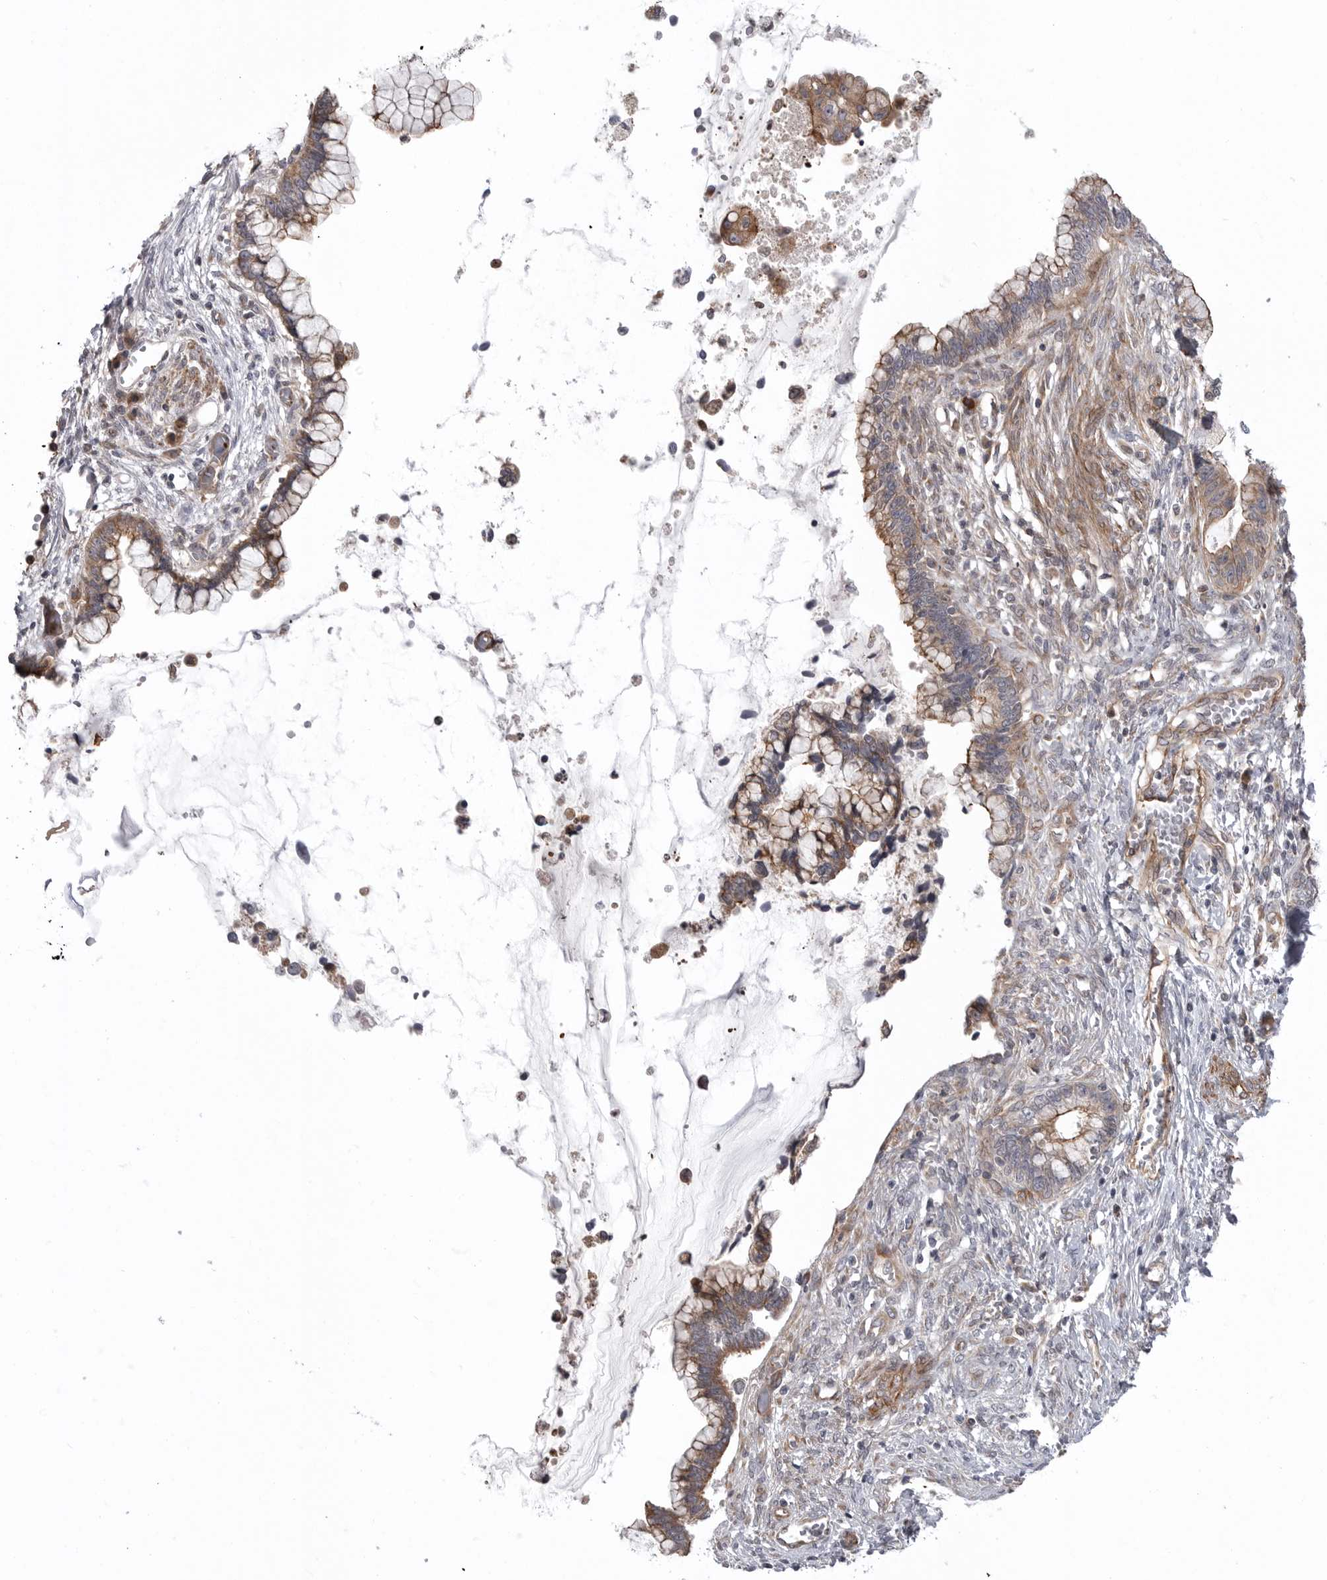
{"staining": {"intensity": "moderate", "quantity": ">75%", "location": "cytoplasmic/membranous"}, "tissue": "cervical cancer", "cell_type": "Tumor cells", "image_type": "cancer", "snomed": [{"axis": "morphology", "description": "Adenocarcinoma, NOS"}, {"axis": "topography", "description": "Cervix"}], "caption": "This is a histology image of immunohistochemistry (IHC) staining of cervical cancer (adenocarcinoma), which shows moderate staining in the cytoplasmic/membranous of tumor cells.", "gene": "SCP2", "patient": {"sex": "female", "age": 44}}